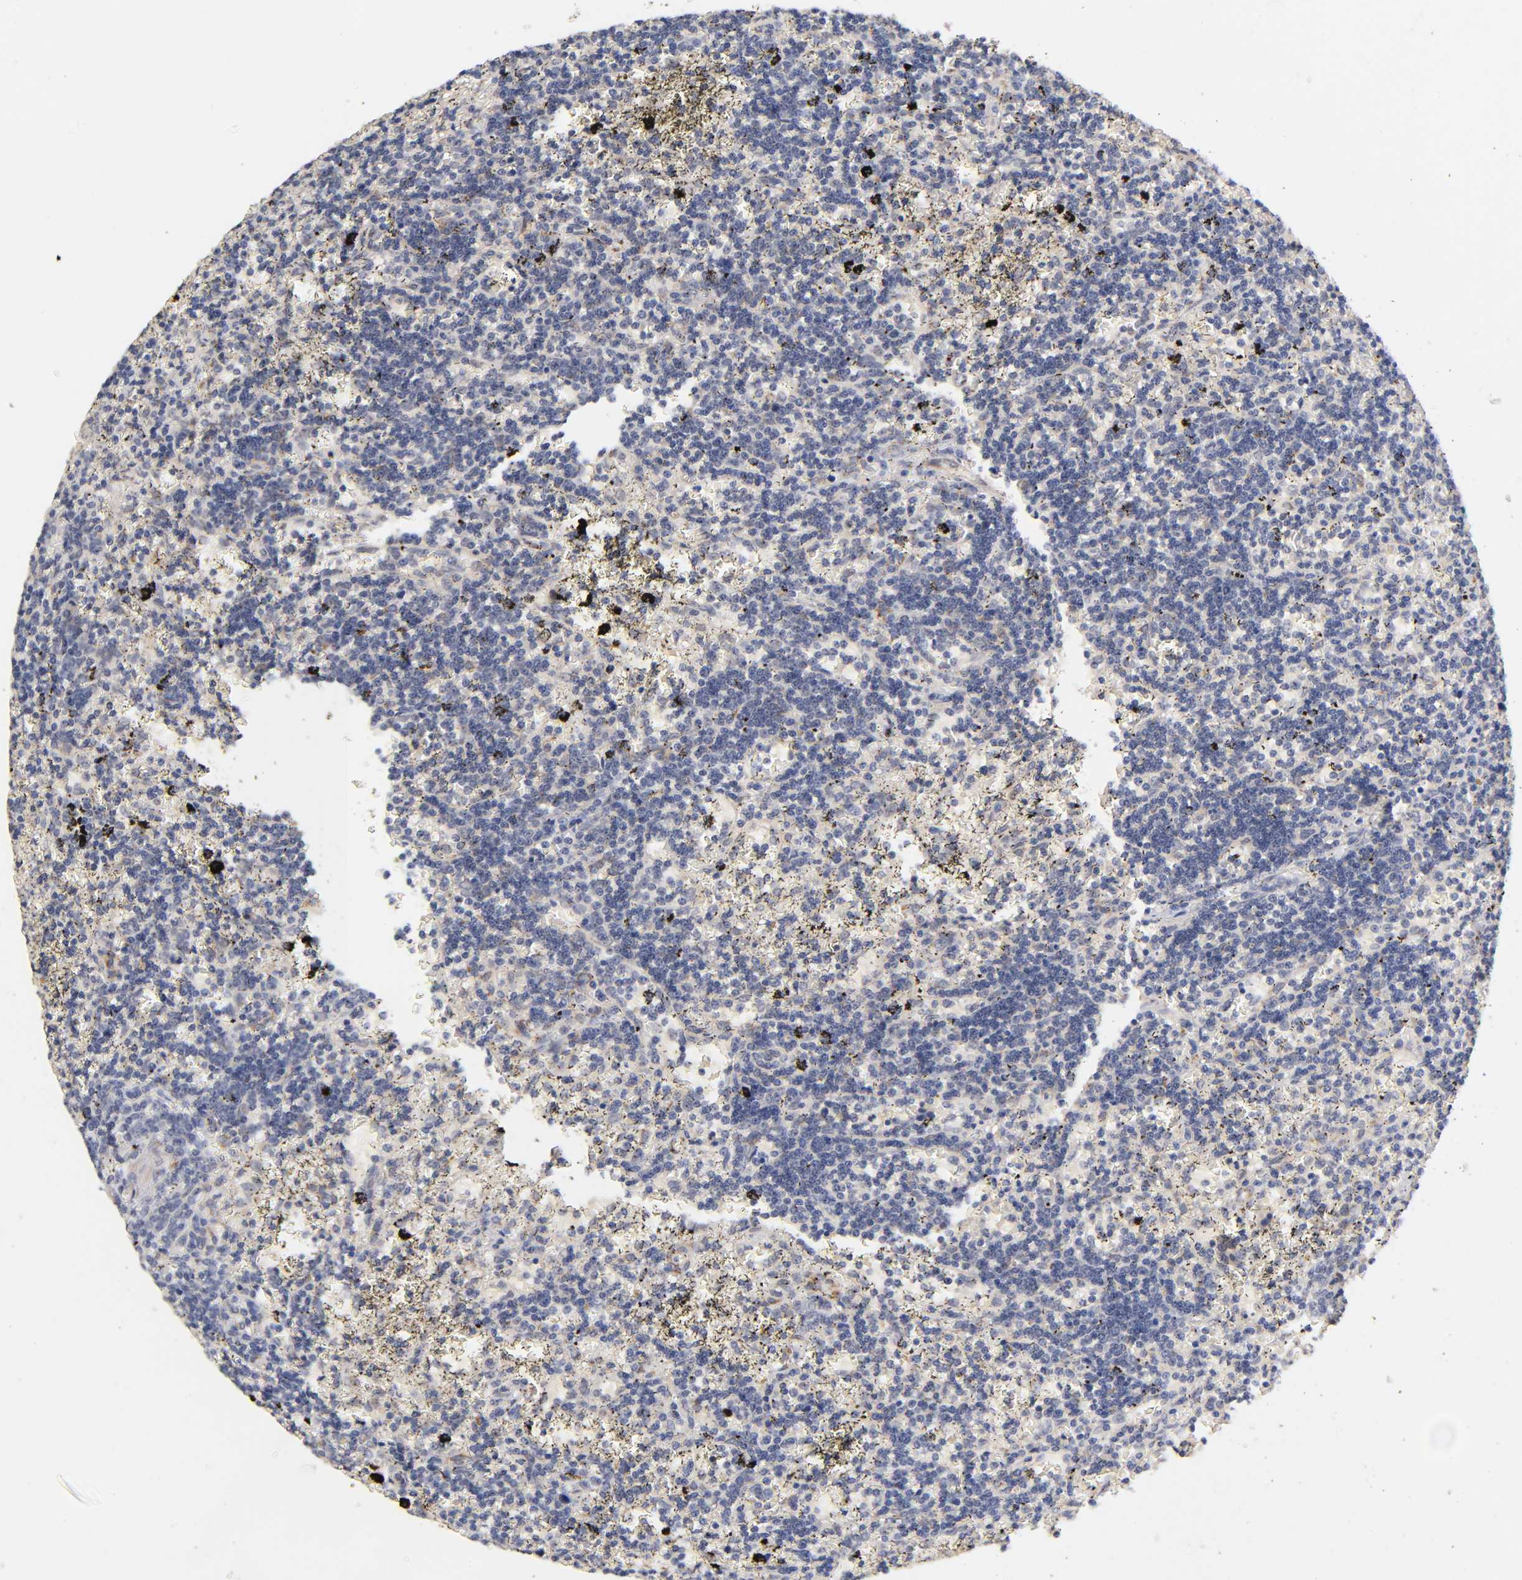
{"staining": {"intensity": "negative", "quantity": "none", "location": "none"}, "tissue": "lymphoma", "cell_type": "Tumor cells", "image_type": "cancer", "snomed": [{"axis": "morphology", "description": "Malignant lymphoma, non-Hodgkin's type, Low grade"}, {"axis": "topography", "description": "Spleen"}], "caption": "Immunohistochemistry photomicrograph of human lymphoma stained for a protein (brown), which shows no positivity in tumor cells. The staining was performed using DAB to visualize the protein expression in brown, while the nuclei were stained in blue with hematoxylin (Magnification: 20x).", "gene": "LAMB1", "patient": {"sex": "male", "age": 60}}